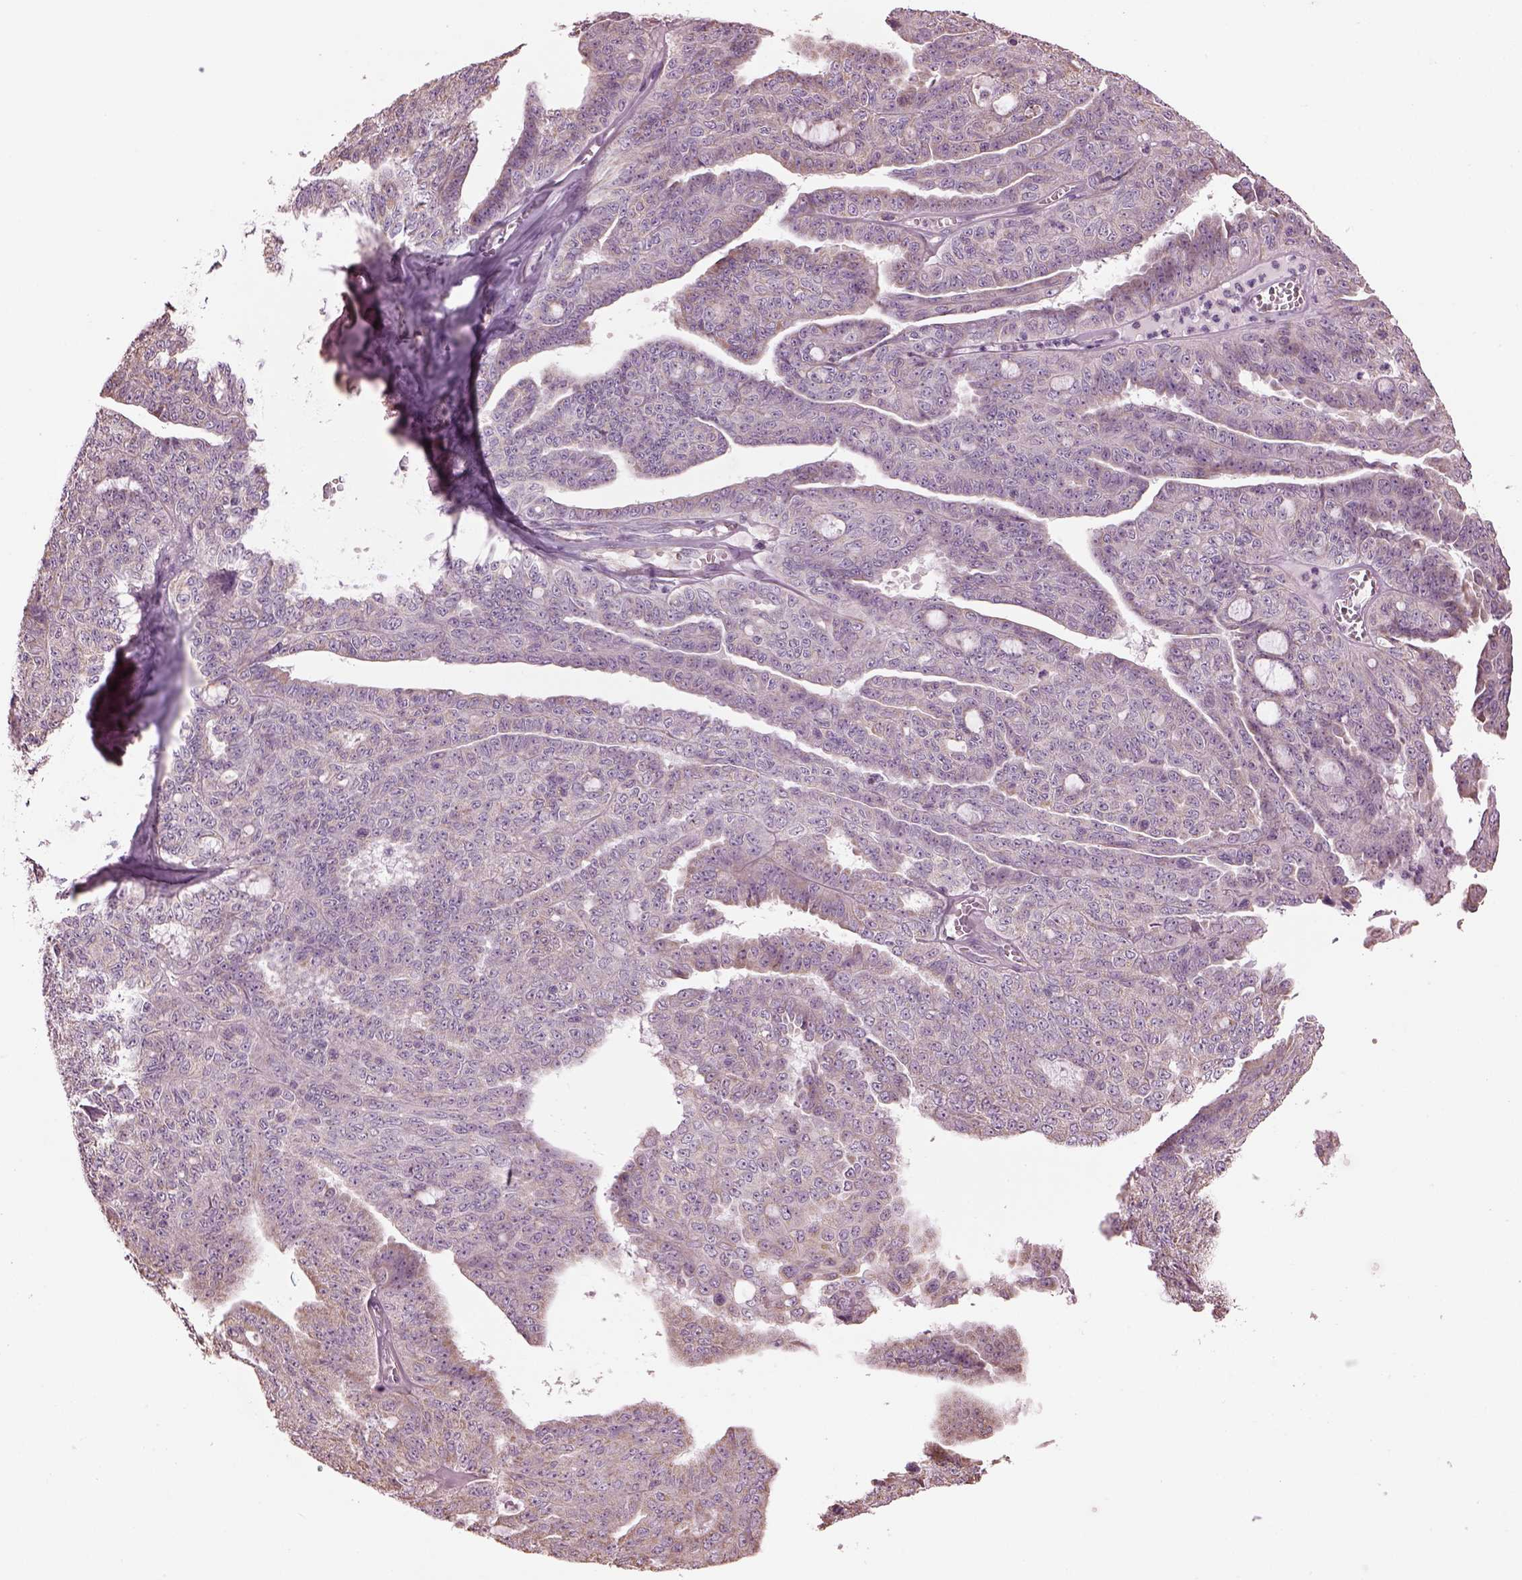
{"staining": {"intensity": "negative", "quantity": "none", "location": "none"}, "tissue": "ovarian cancer", "cell_type": "Tumor cells", "image_type": "cancer", "snomed": [{"axis": "morphology", "description": "Cystadenocarcinoma, serous, NOS"}, {"axis": "topography", "description": "Ovary"}], "caption": "An image of ovarian serous cystadenocarcinoma stained for a protein exhibits no brown staining in tumor cells. (Brightfield microscopy of DAB immunohistochemistry (IHC) at high magnification).", "gene": "SPATA7", "patient": {"sex": "female", "age": 71}}